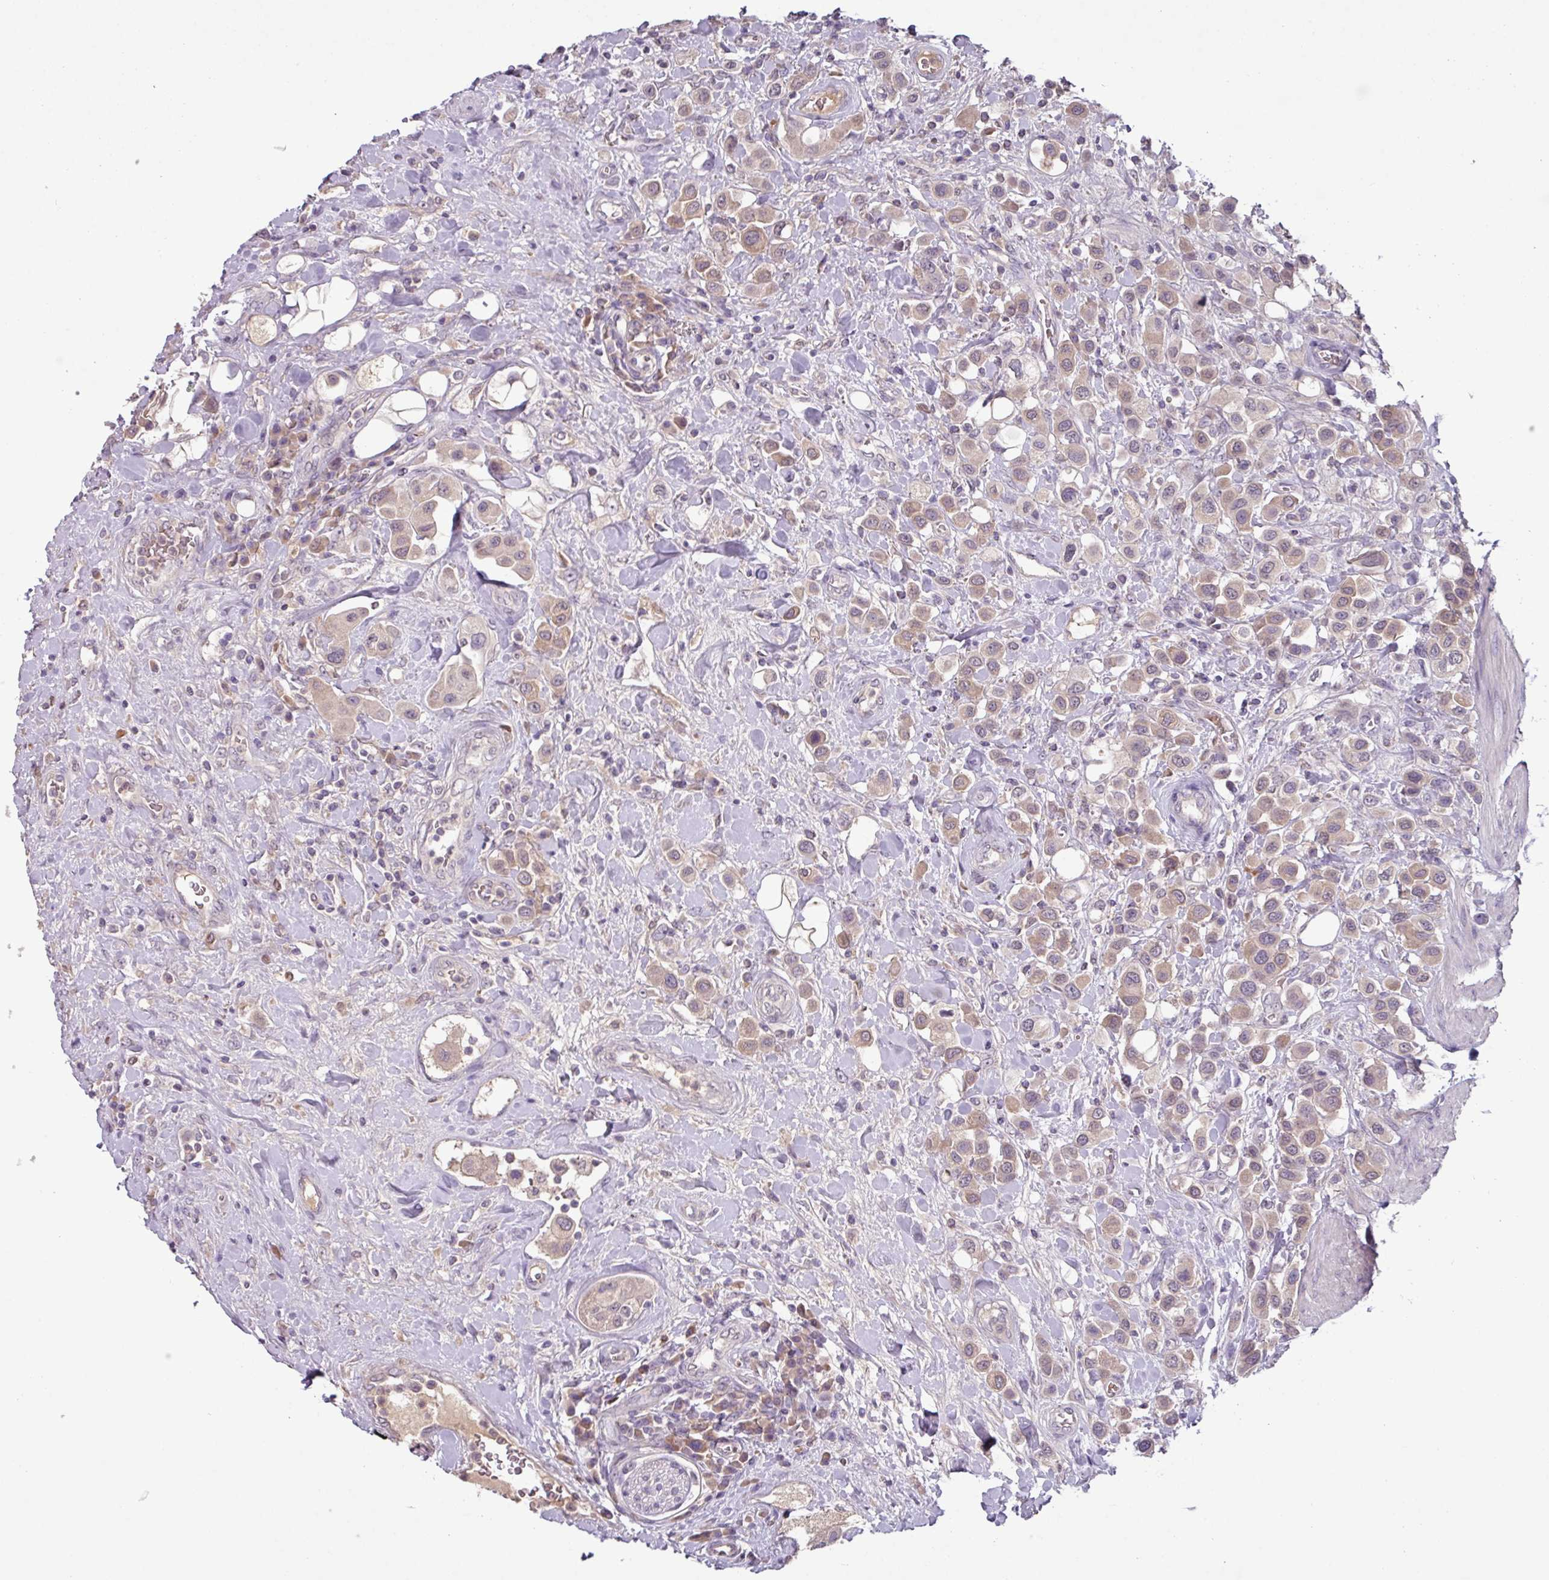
{"staining": {"intensity": "weak", "quantity": ">75%", "location": "cytoplasmic/membranous"}, "tissue": "urothelial cancer", "cell_type": "Tumor cells", "image_type": "cancer", "snomed": [{"axis": "morphology", "description": "Urothelial carcinoma, High grade"}, {"axis": "topography", "description": "Urinary bladder"}], "caption": "The image demonstrates immunohistochemical staining of urothelial cancer. There is weak cytoplasmic/membranous expression is appreciated in about >75% of tumor cells. (Brightfield microscopy of DAB IHC at high magnification).", "gene": "SLC5A10", "patient": {"sex": "male", "age": 50}}